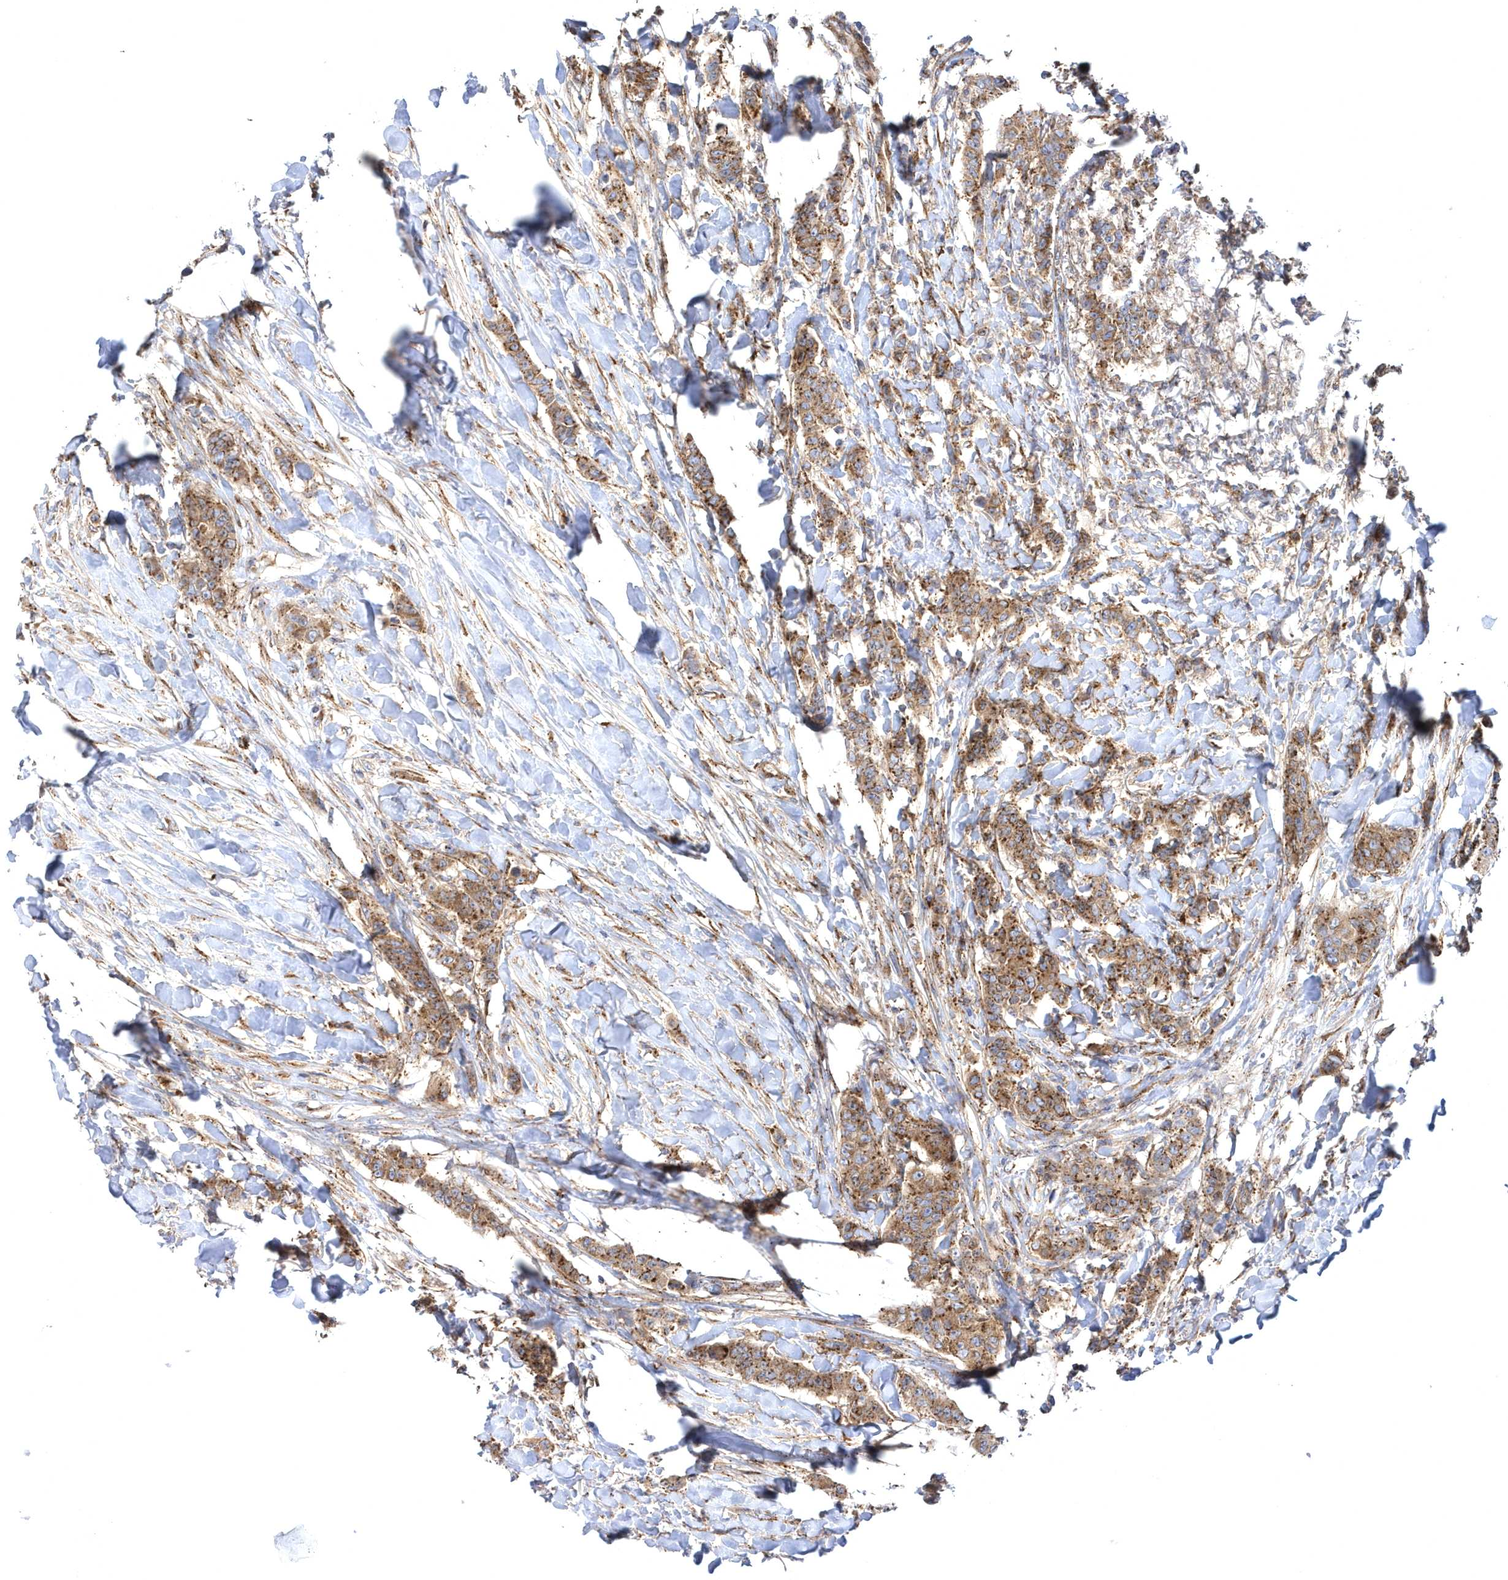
{"staining": {"intensity": "moderate", "quantity": ">75%", "location": "cytoplasmic/membranous"}, "tissue": "breast cancer", "cell_type": "Tumor cells", "image_type": "cancer", "snomed": [{"axis": "morphology", "description": "Duct carcinoma"}, {"axis": "topography", "description": "Breast"}], "caption": "Immunohistochemical staining of breast cancer (infiltrating ductal carcinoma) demonstrates moderate cytoplasmic/membranous protein staining in about >75% of tumor cells. (DAB (3,3'-diaminobenzidine) IHC, brown staining for protein, blue staining for nuclei).", "gene": "COPB2", "patient": {"sex": "female", "age": 40}}